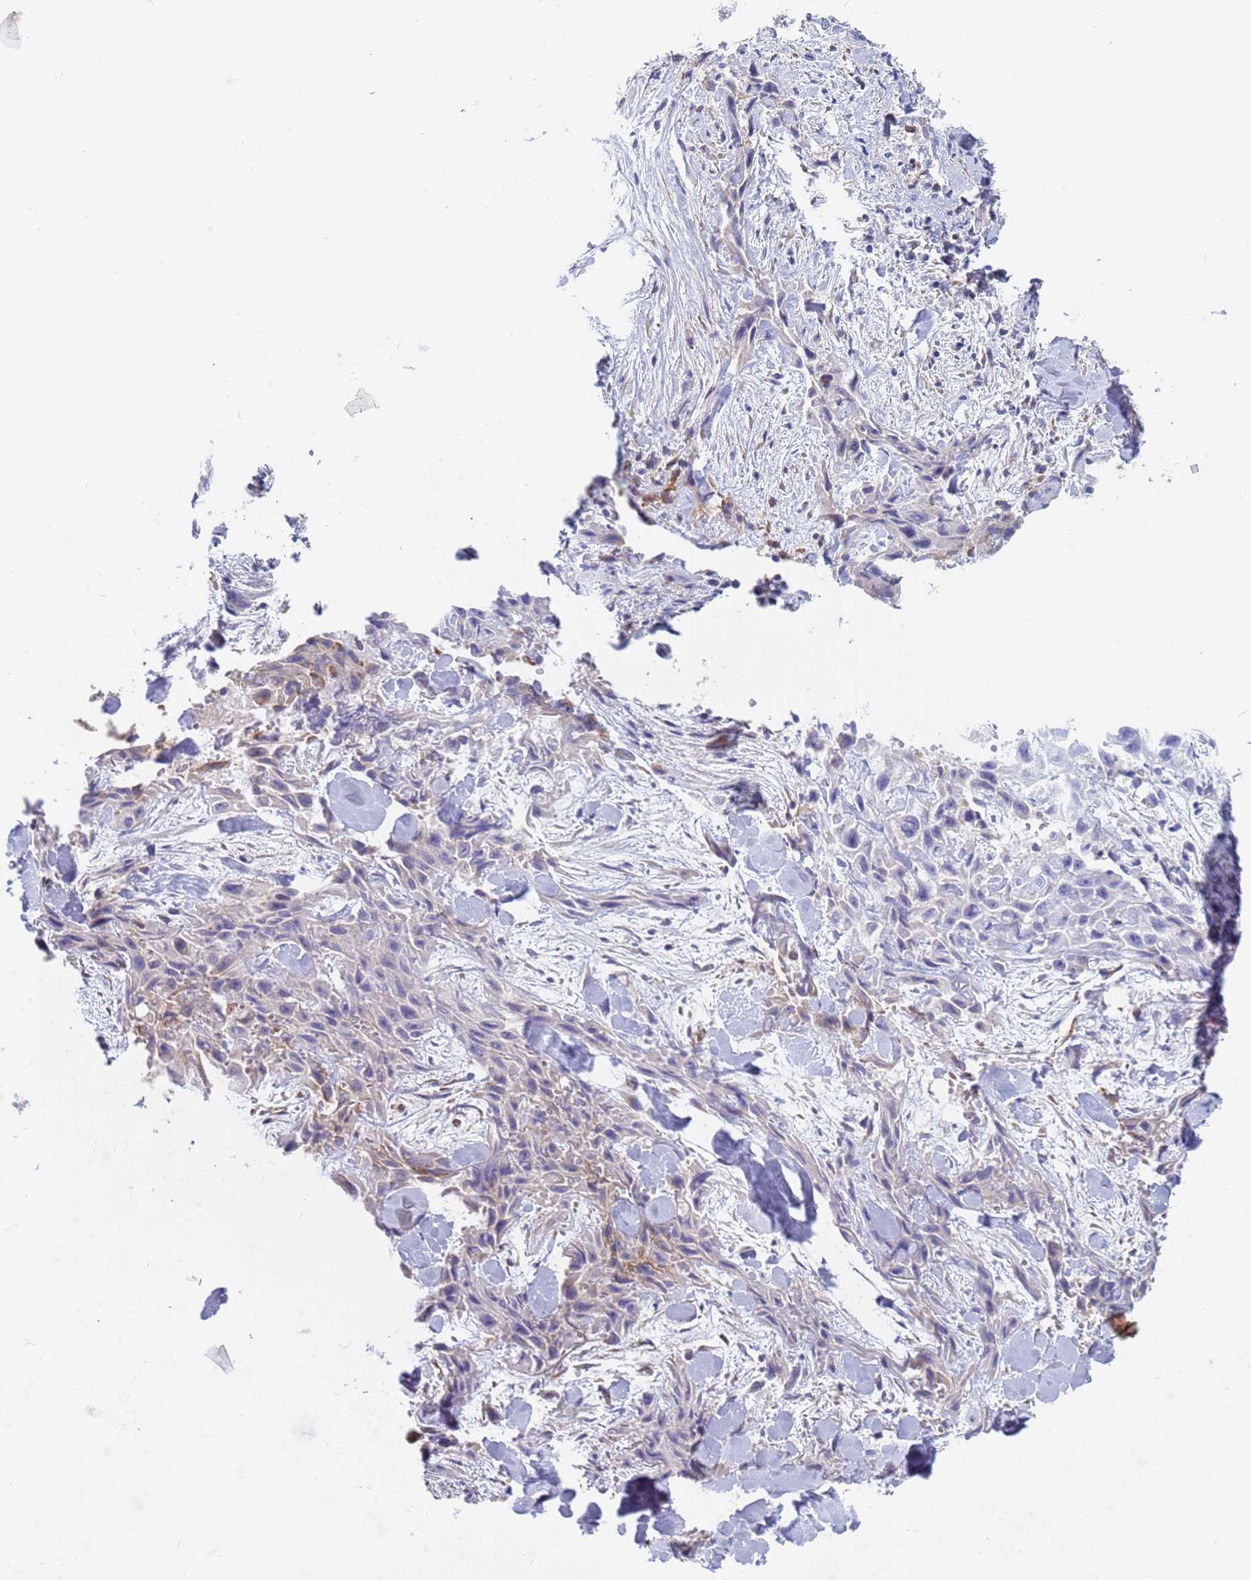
{"staining": {"intensity": "negative", "quantity": "none", "location": "none"}, "tissue": "skin cancer", "cell_type": "Tumor cells", "image_type": "cancer", "snomed": [{"axis": "morphology", "description": "Squamous cell carcinoma, NOS"}, {"axis": "topography", "description": "Skin"}, {"axis": "topography", "description": "Subcutis"}], "caption": "The IHC micrograph has no significant positivity in tumor cells of skin squamous cell carcinoma tissue.", "gene": "C4orf46", "patient": {"sex": "male", "age": 73}}